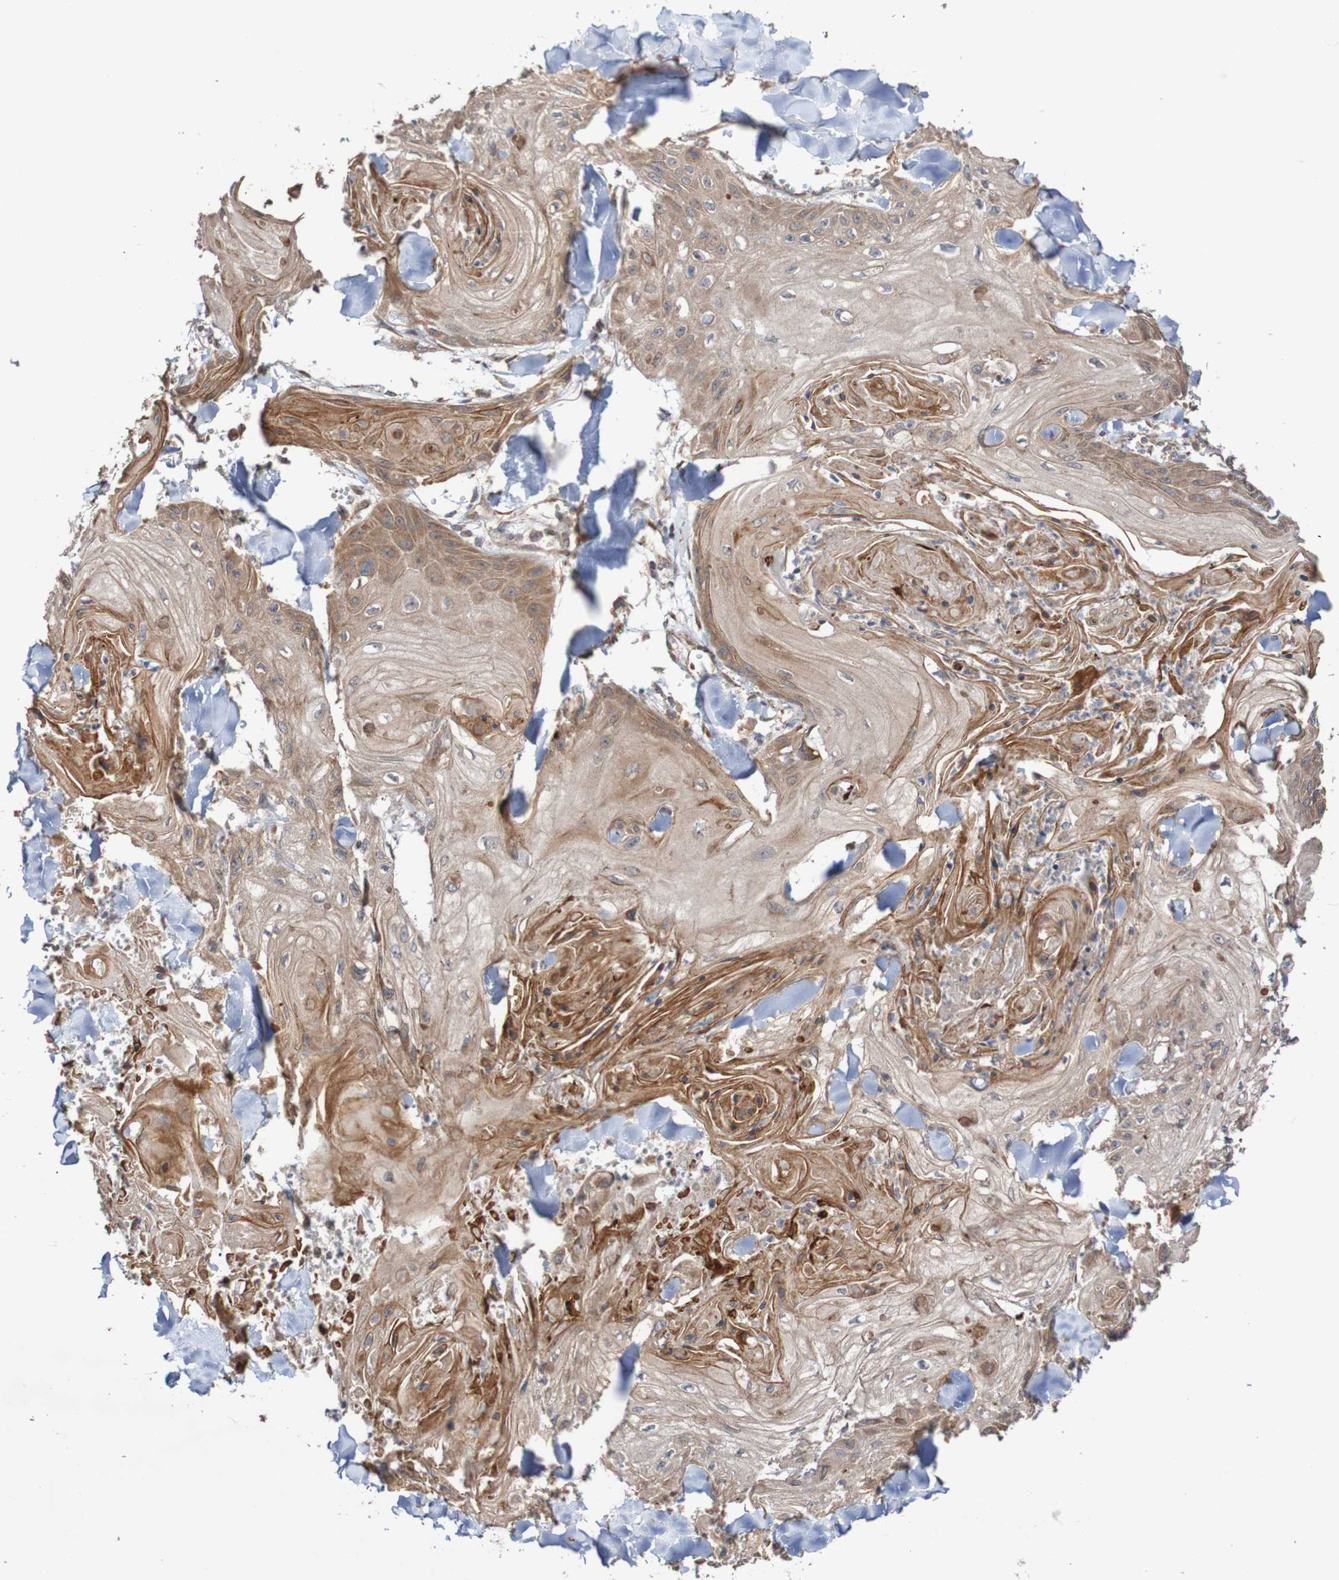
{"staining": {"intensity": "moderate", "quantity": ">75%", "location": "cytoplasmic/membranous"}, "tissue": "skin cancer", "cell_type": "Tumor cells", "image_type": "cancer", "snomed": [{"axis": "morphology", "description": "Squamous cell carcinoma, NOS"}, {"axis": "topography", "description": "Skin"}], "caption": "Skin cancer (squamous cell carcinoma) tissue displays moderate cytoplasmic/membranous expression in about >75% of tumor cells, visualized by immunohistochemistry.", "gene": "PHPT1", "patient": {"sex": "male", "age": 74}}